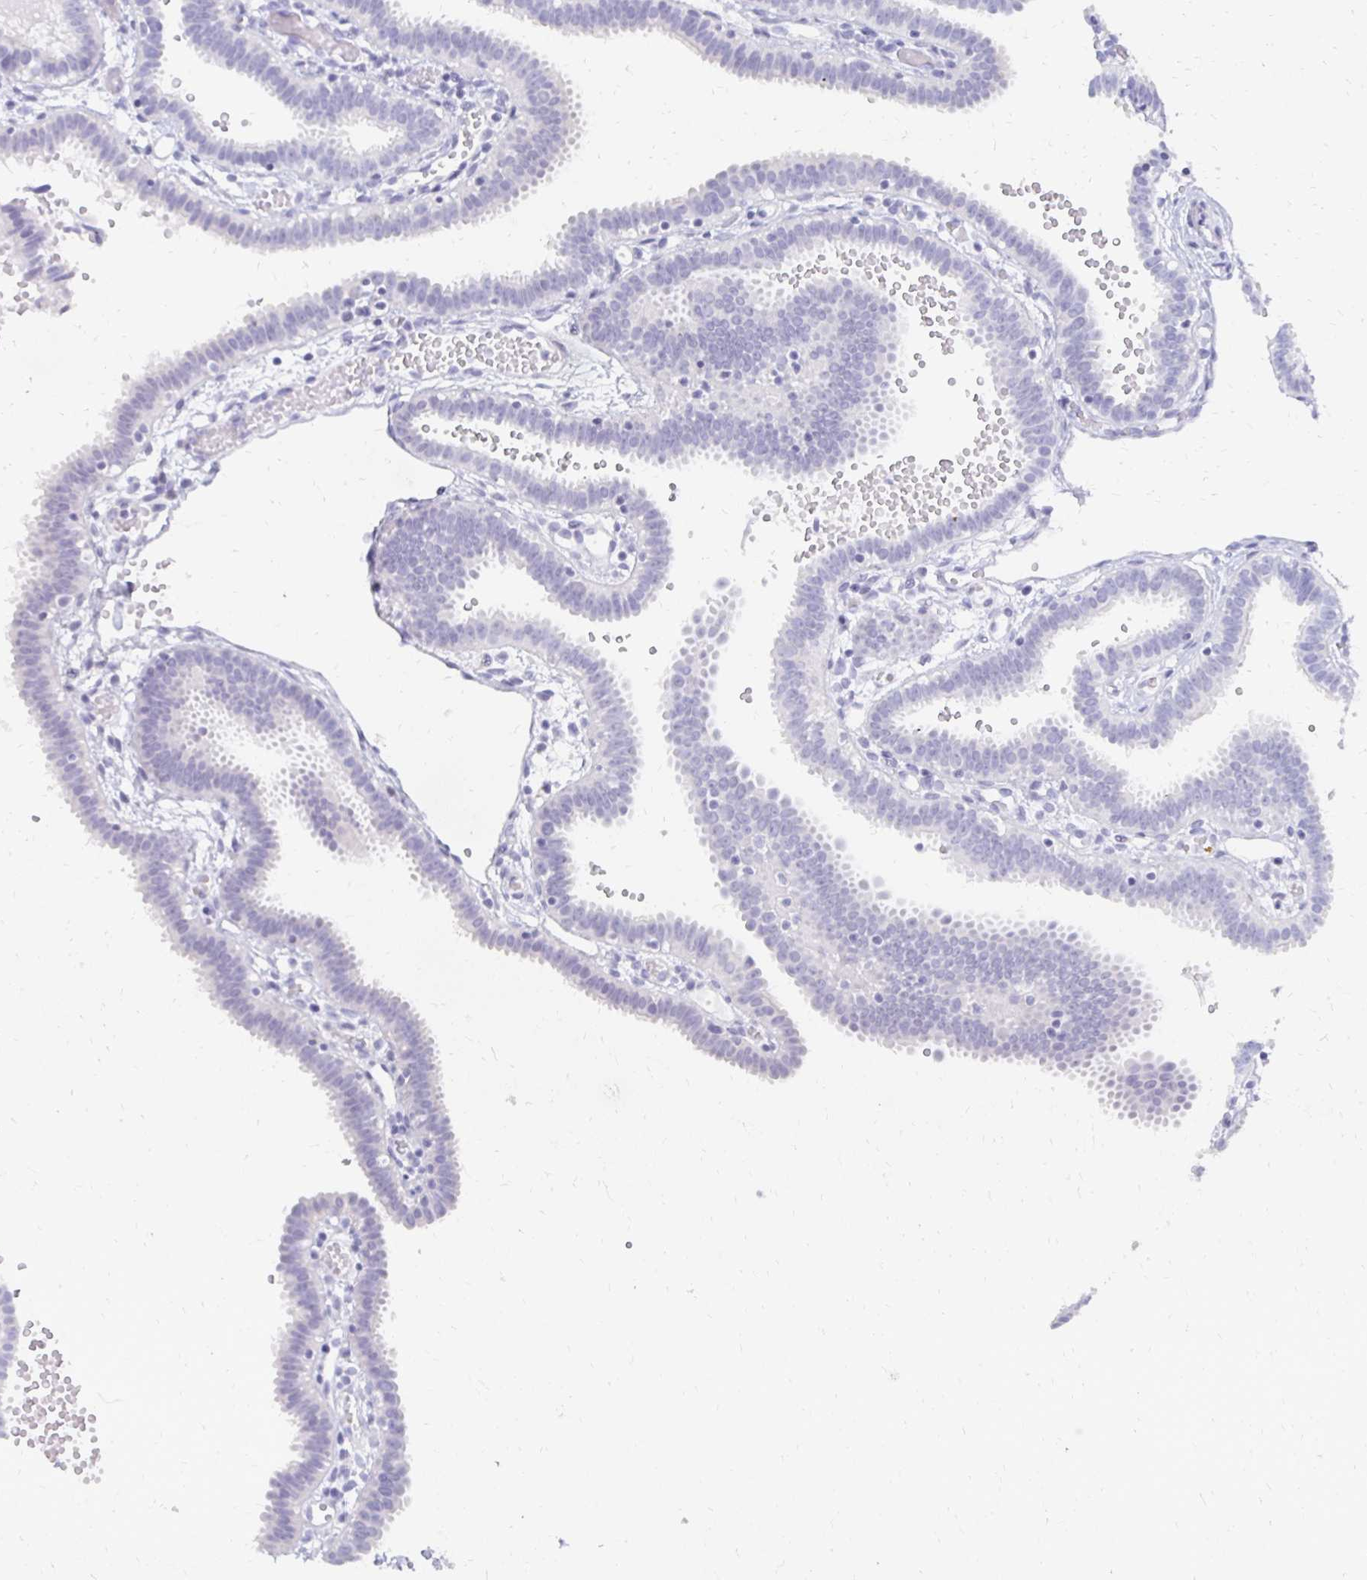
{"staining": {"intensity": "negative", "quantity": "none", "location": "none"}, "tissue": "fallopian tube", "cell_type": "Glandular cells", "image_type": "normal", "snomed": [{"axis": "morphology", "description": "Normal tissue, NOS"}, {"axis": "topography", "description": "Fallopian tube"}], "caption": "Glandular cells show no significant expression in benign fallopian tube. (DAB (3,3'-diaminobenzidine) immunohistochemistry, high magnification).", "gene": "SYCP3", "patient": {"sex": "female", "age": 37}}